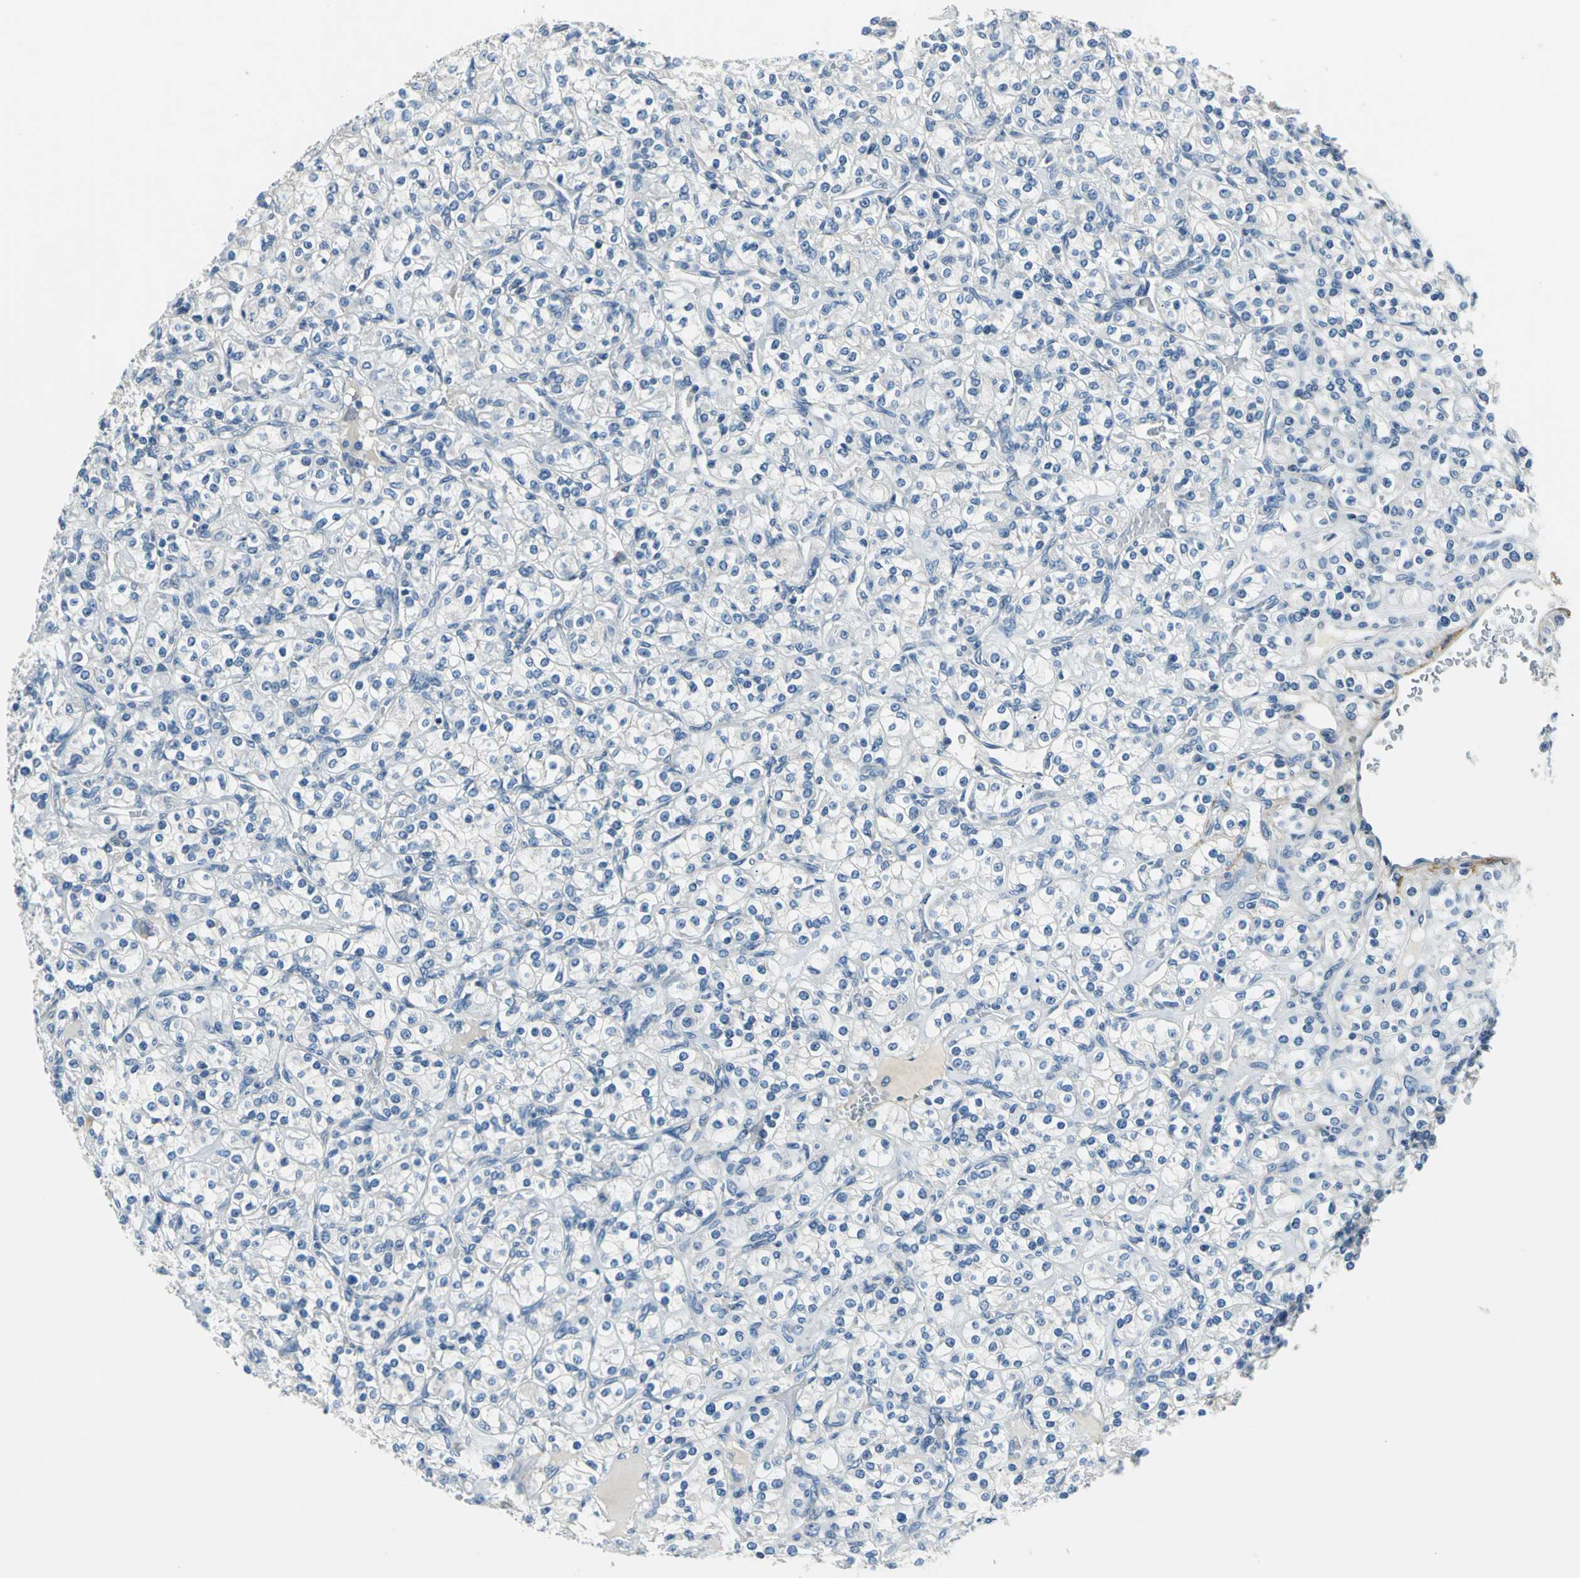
{"staining": {"intensity": "negative", "quantity": "none", "location": "none"}, "tissue": "renal cancer", "cell_type": "Tumor cells", "image_type": "cancer", "snomed": [{"axis": "morphology", "description": "Adenocarcinoma, NOS"}, {"axis": "topography", "description": "Kidney"}], "caption": "Tumor cells show no significant staining in renal adenocarcinoma.", "gene": "SLC16A7", "patient": {"sex": "male", "age": 77}}